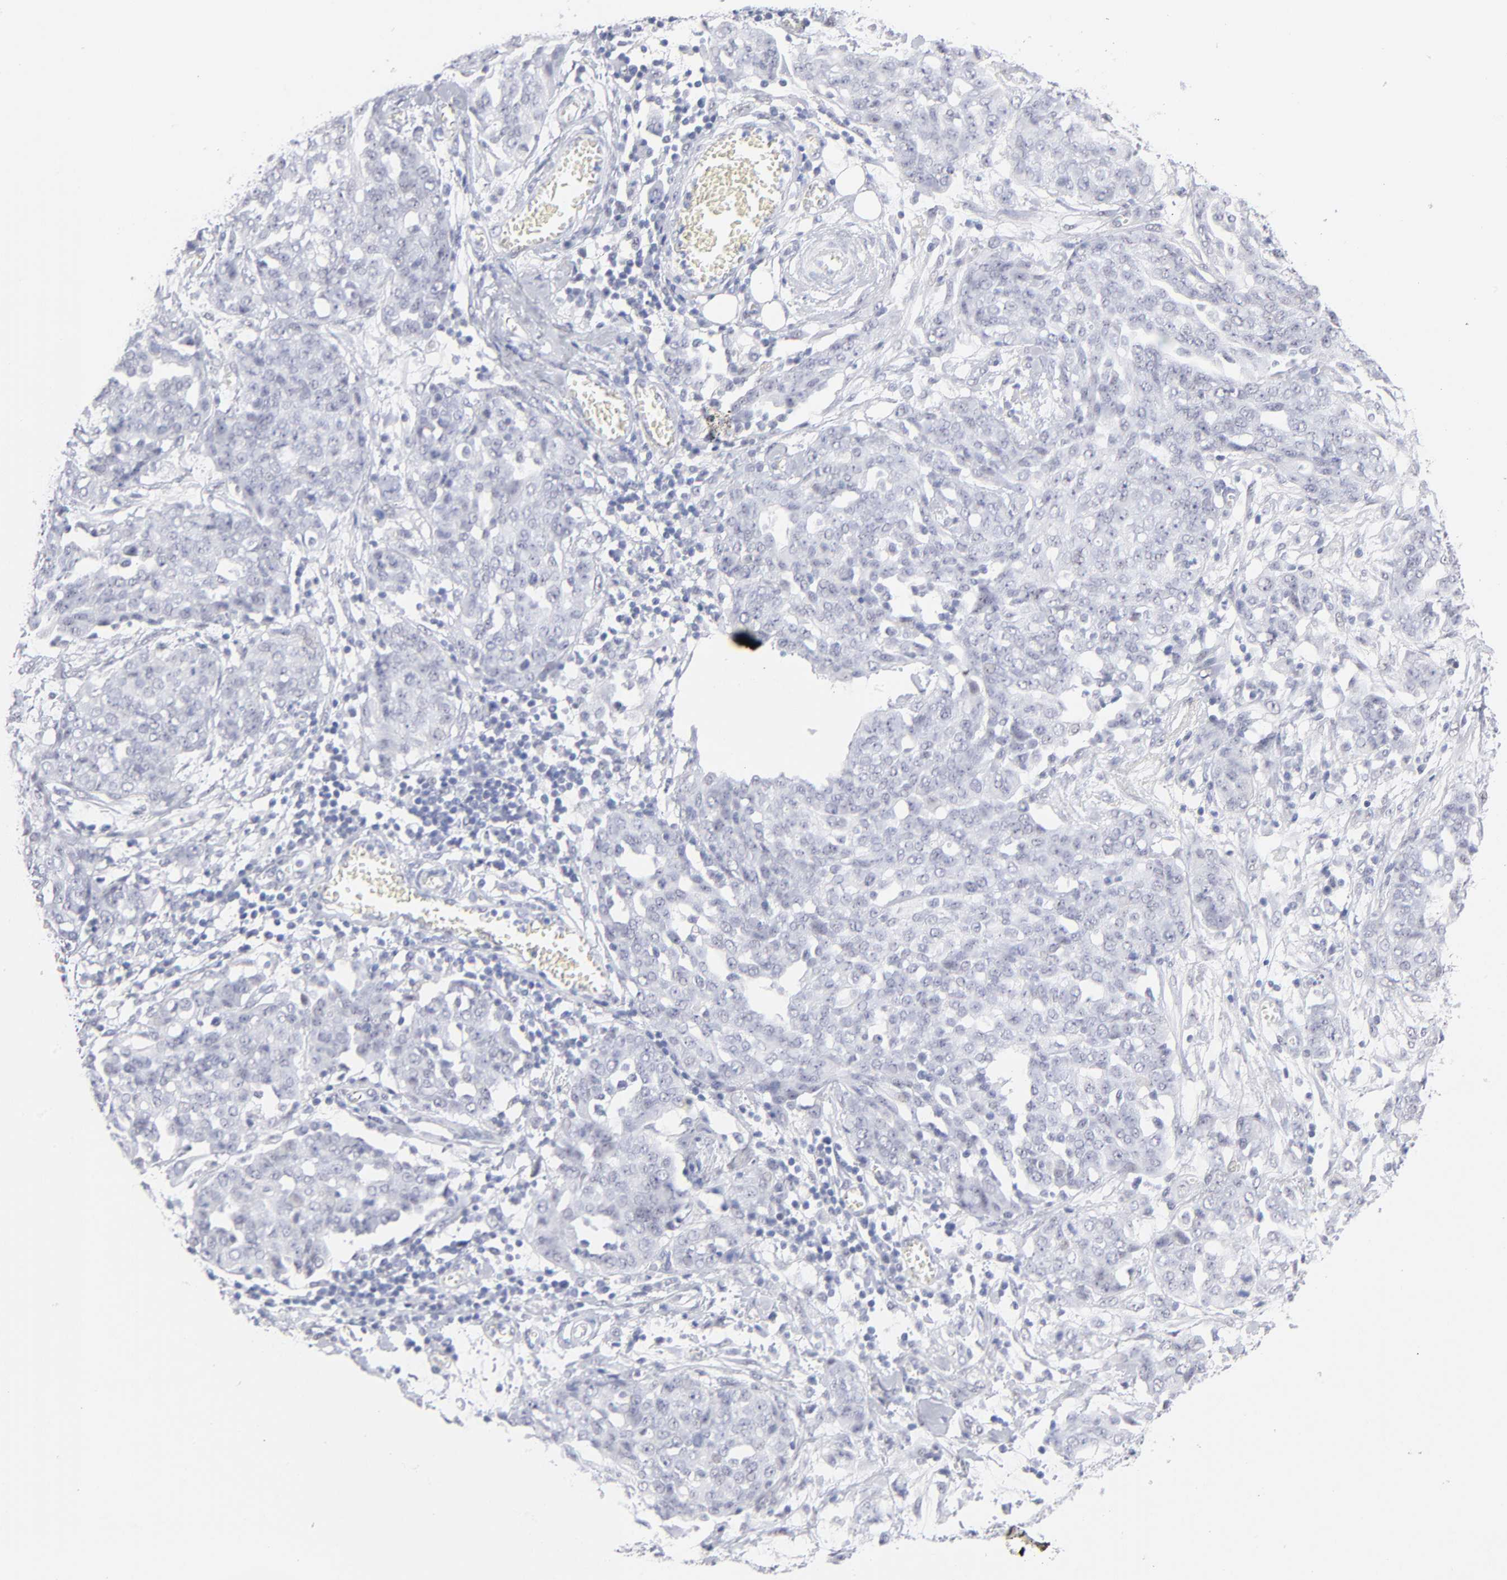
{"staining": {"intensity": "negative", "quantity": "none", "location": "none"}, "tissue": "ovarian cancer", "cell_type": "Tumor cells", "image_type": "cancer", "snomed": [{"axis": "morphology", "description": "Cystadenocarcinoma, serous, NOS"}, {"axis": "topography", "description": "Soft tissue"}, {"axis": "topography", "description": "Ovary"}], "caption": "There is no significant expression in tumor cells of ovarian serous cystadenocarcinoma.", "gene": "SNRPB", "patient": {"sex": "female", "age": 57}}